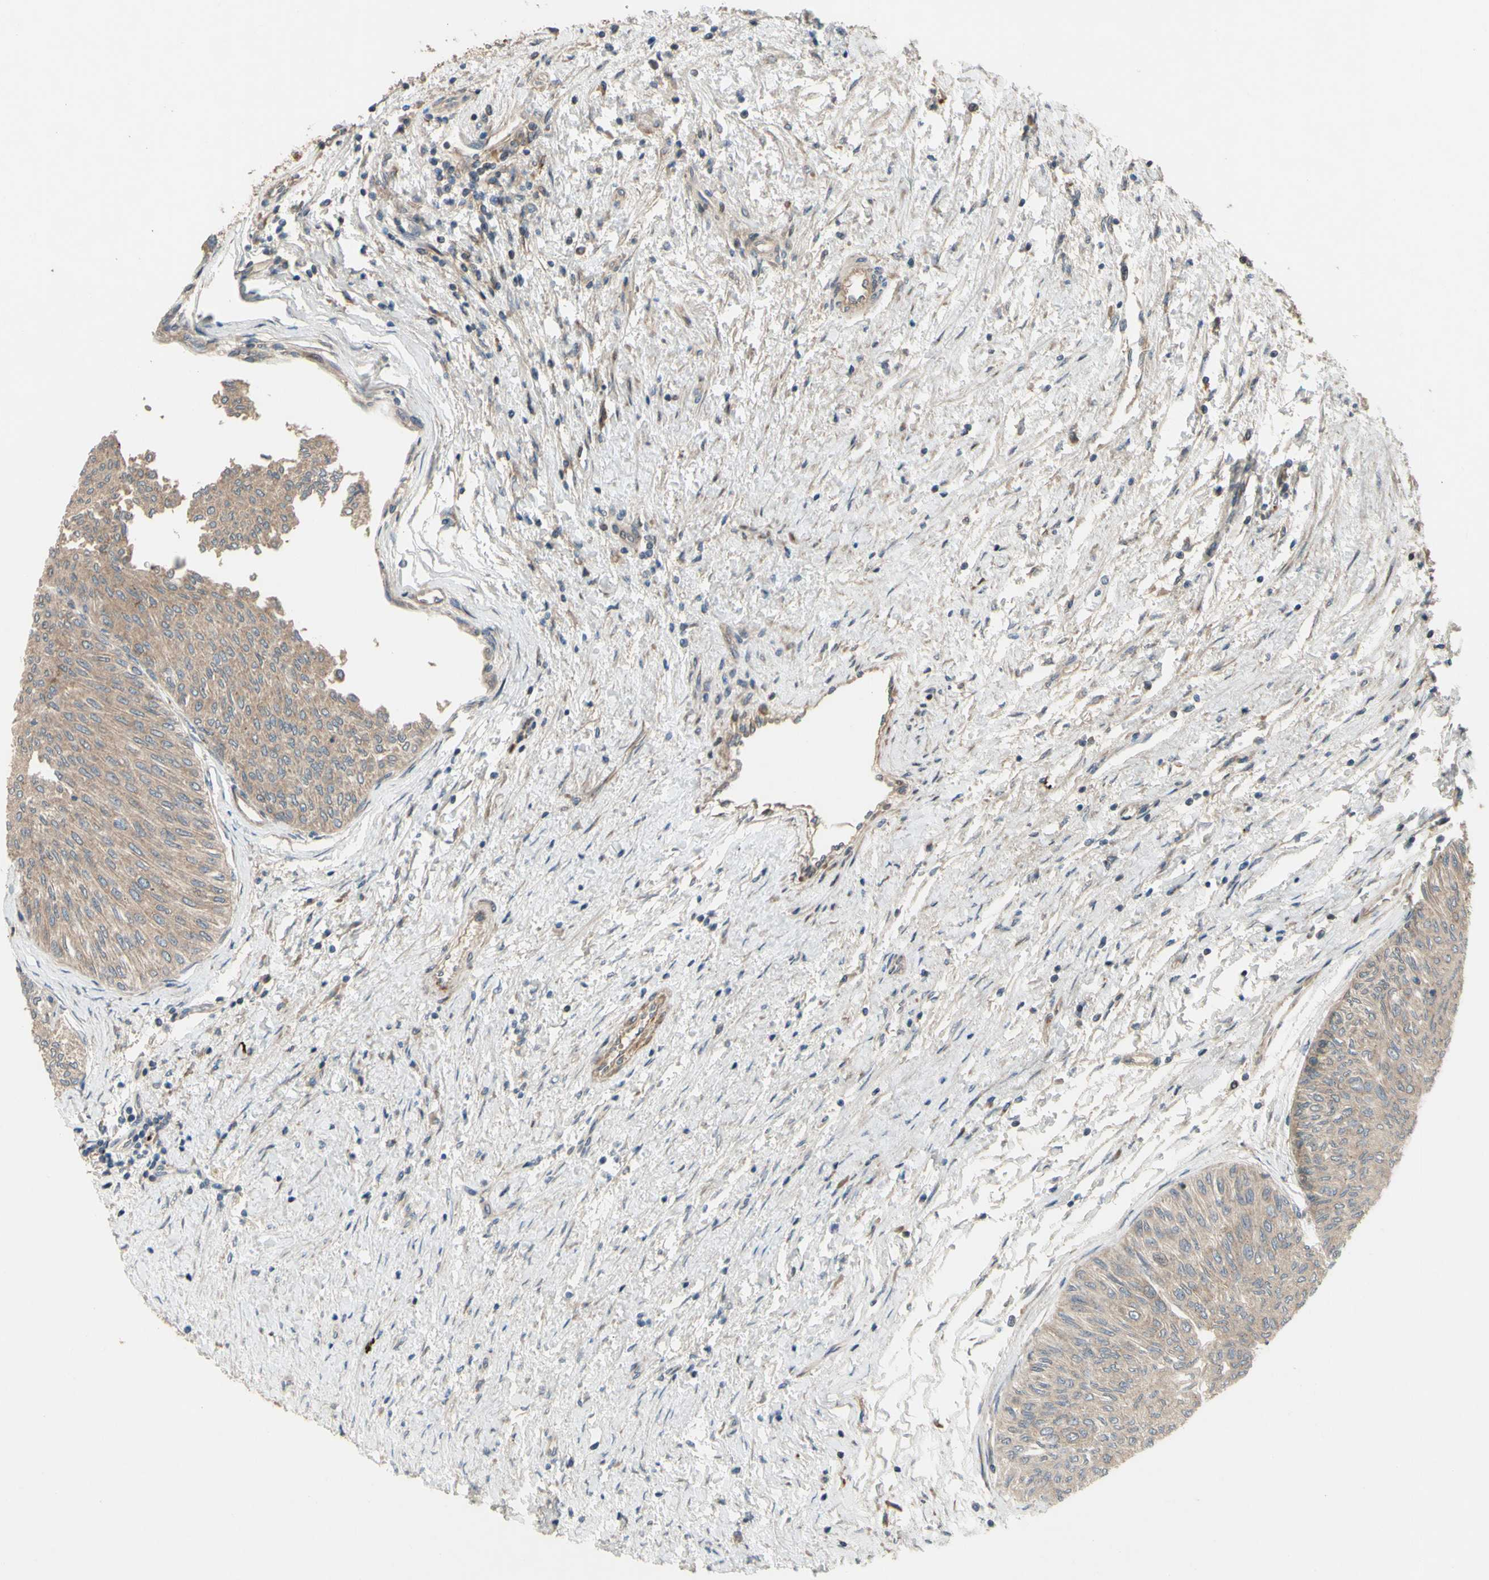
{"staining": {"intensity": "weak", "quantity": ">75%", "location": "cytoplasmic/membranous"}, "tissue": "urothelial cancer", "cell_type": "Tumor cells", "image_type": "cancer", "snomed": [{"axis": "morphology", "description": "Urothelial carcinoma, Low grade"}, {"axis": "topography", "description": "Urinary bladder"}], "caption": "Low-grade urothelial carcinoma stained with DAB immunohistochemistry reveals low levels of weak cytoplasmic/membranous staining in about >75% of tumor cells.", "gene": "SPTLC1", "patient": {"sex": "male", "age": 78}}